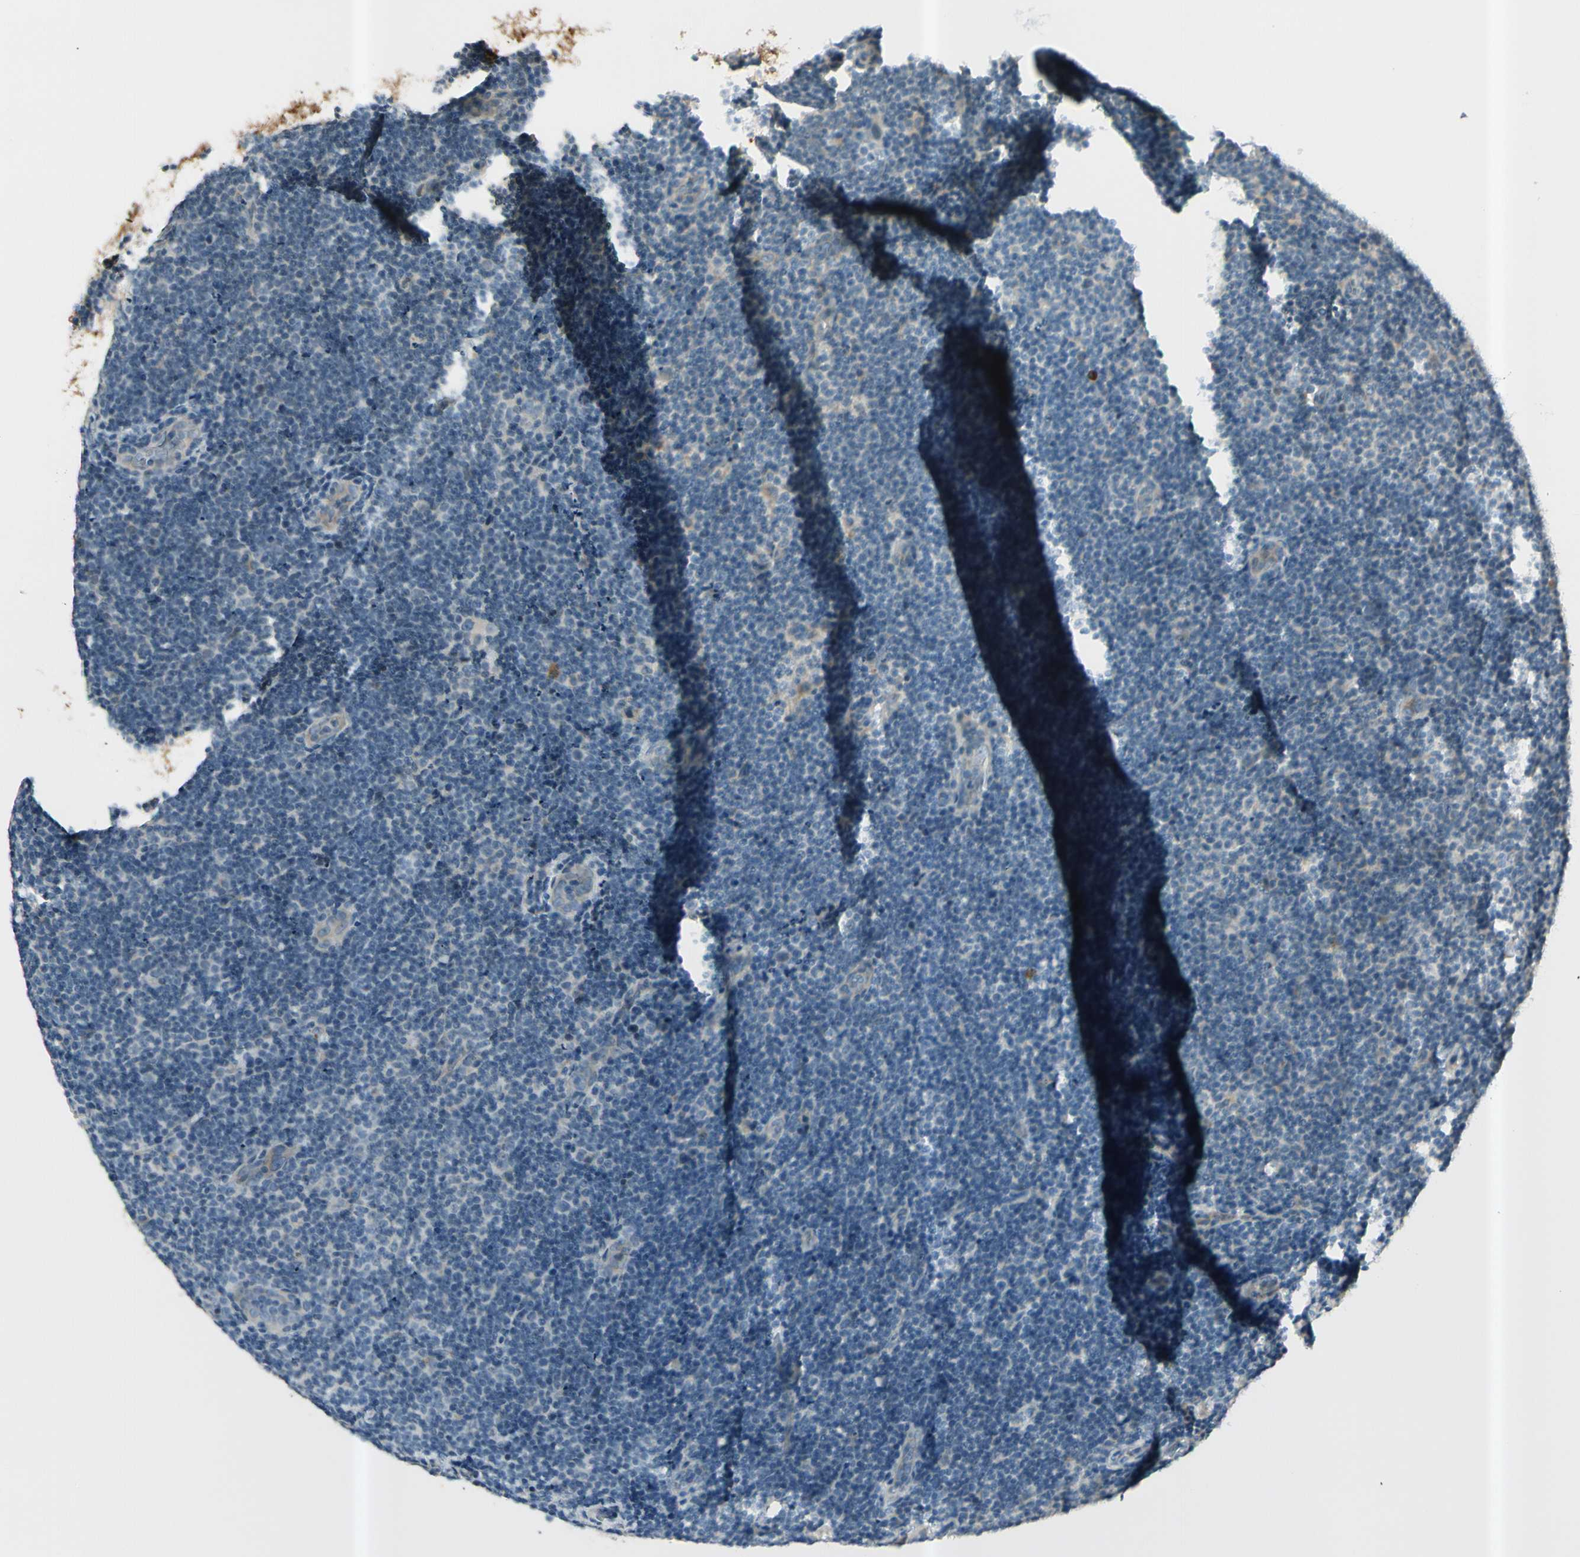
{"staining": {"intensity": "negative", "quantity": "none", "location": "none"}, "tissue": "lymphoma", "cell_type": "Tumor cells", "image_type": "cancer", "snomed": [{"axis": "morphology", "description": "Malignant lymphoma, non-Hodgkin's type, Low grade"}, {"axis": "topography", "description": "Lymph node"}], "caption": "Tumor cells are negative for protein expression in human lymphoma. (DAB immunohistochemistry (IHC) visualized using brightfield microscopy, high magnification).", "gene": "ICAM5", "patient": {"sex": "male", "age": 83}}